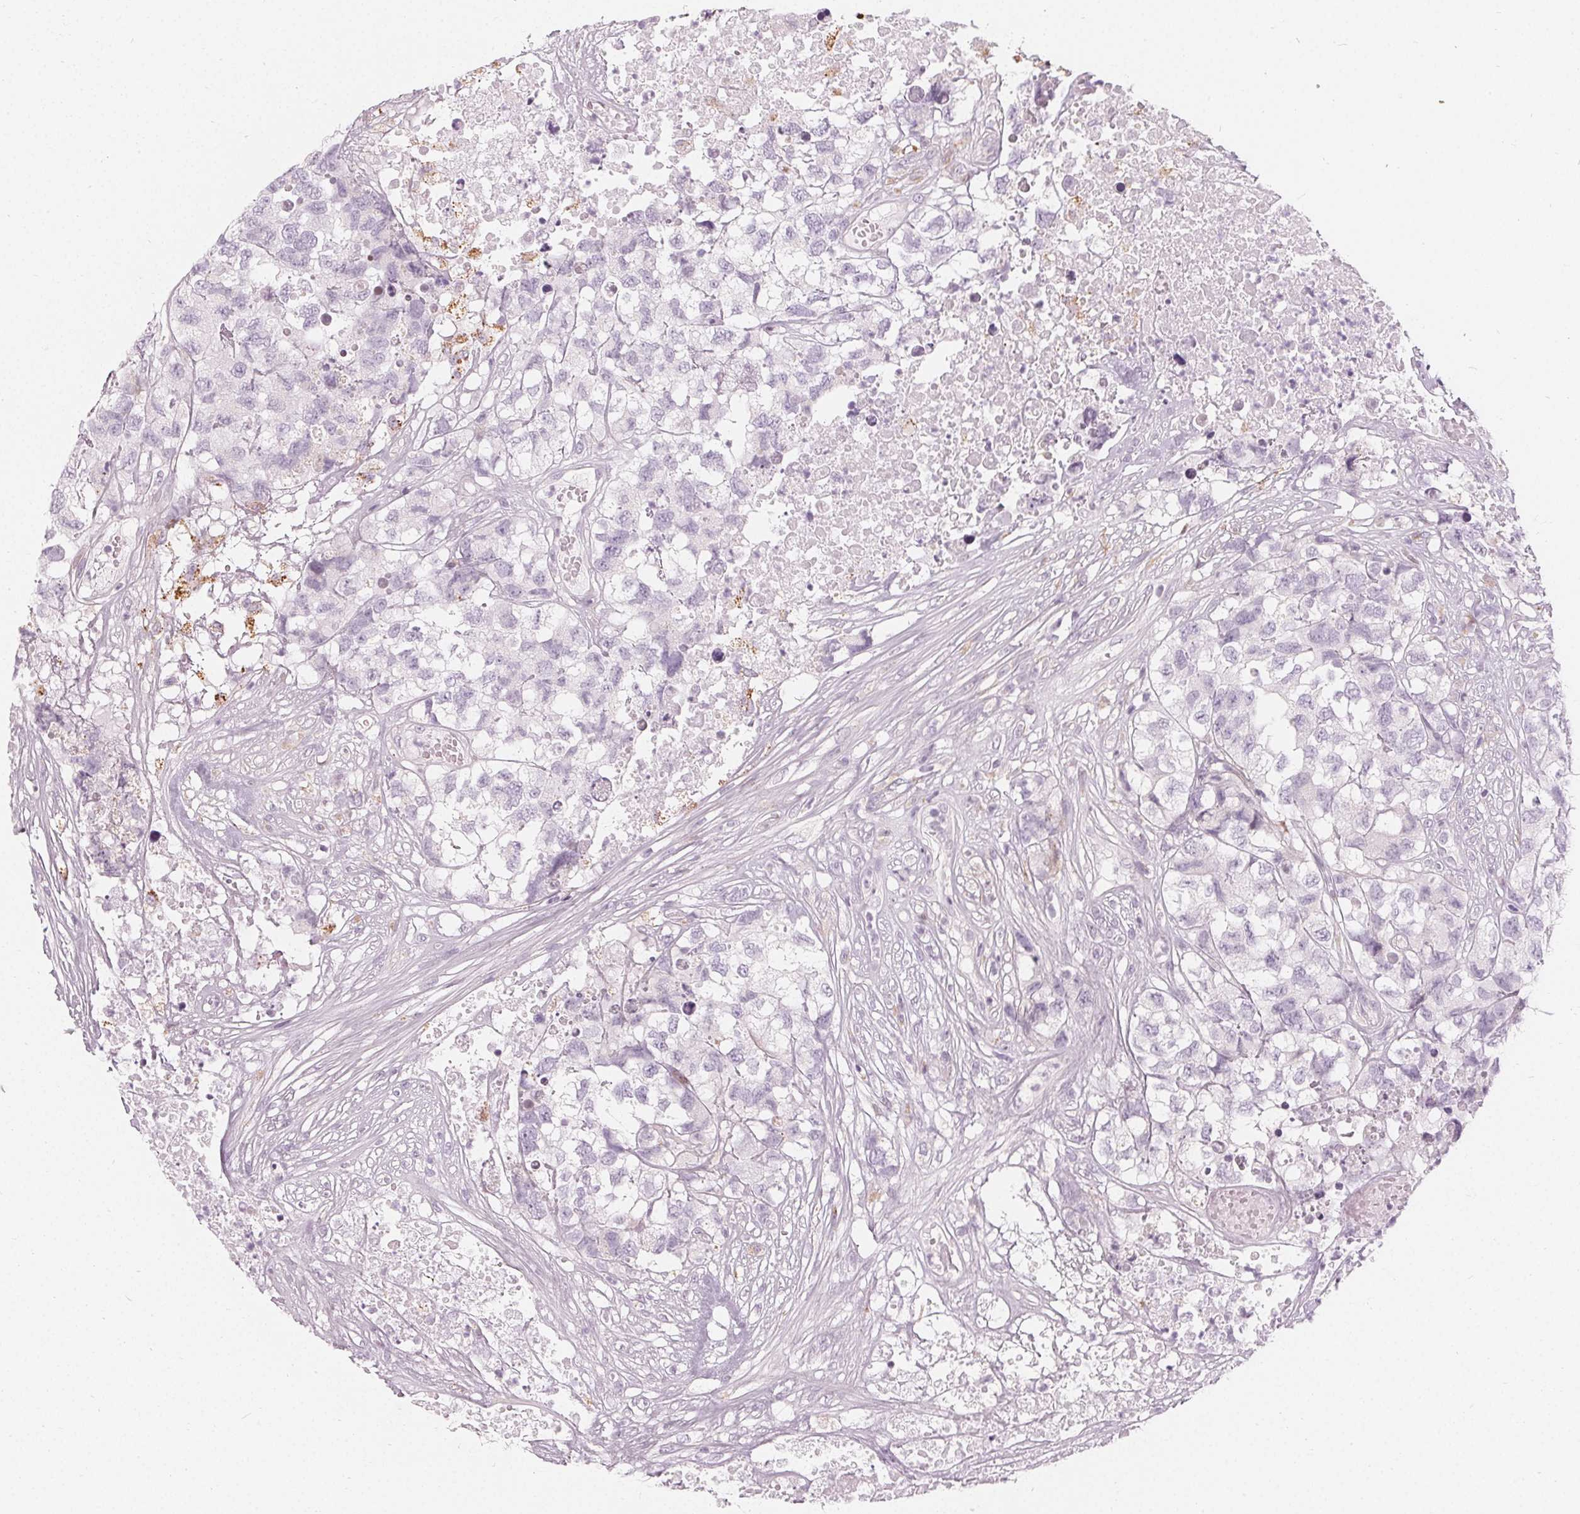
{"staining": {"intensity": "negative", "quantity": "none", "location": "none"}, "tissue": "testis cancer", "cell_type": "Tumor cells", "image_type": "cancer", "snomed": [{"axis": "morphology", "description": "Carcinoma, Embryonal, NOS"}, {"axis": "topography", "description": "Testis"}], "caption": "IHC image of neoplastic tissue: testis embryonal carcinoma stained with DAB reveals no significant protein staining in tumor cells.", "gene": "HOPX", "patient": {"sex": "male", "age": 83}}